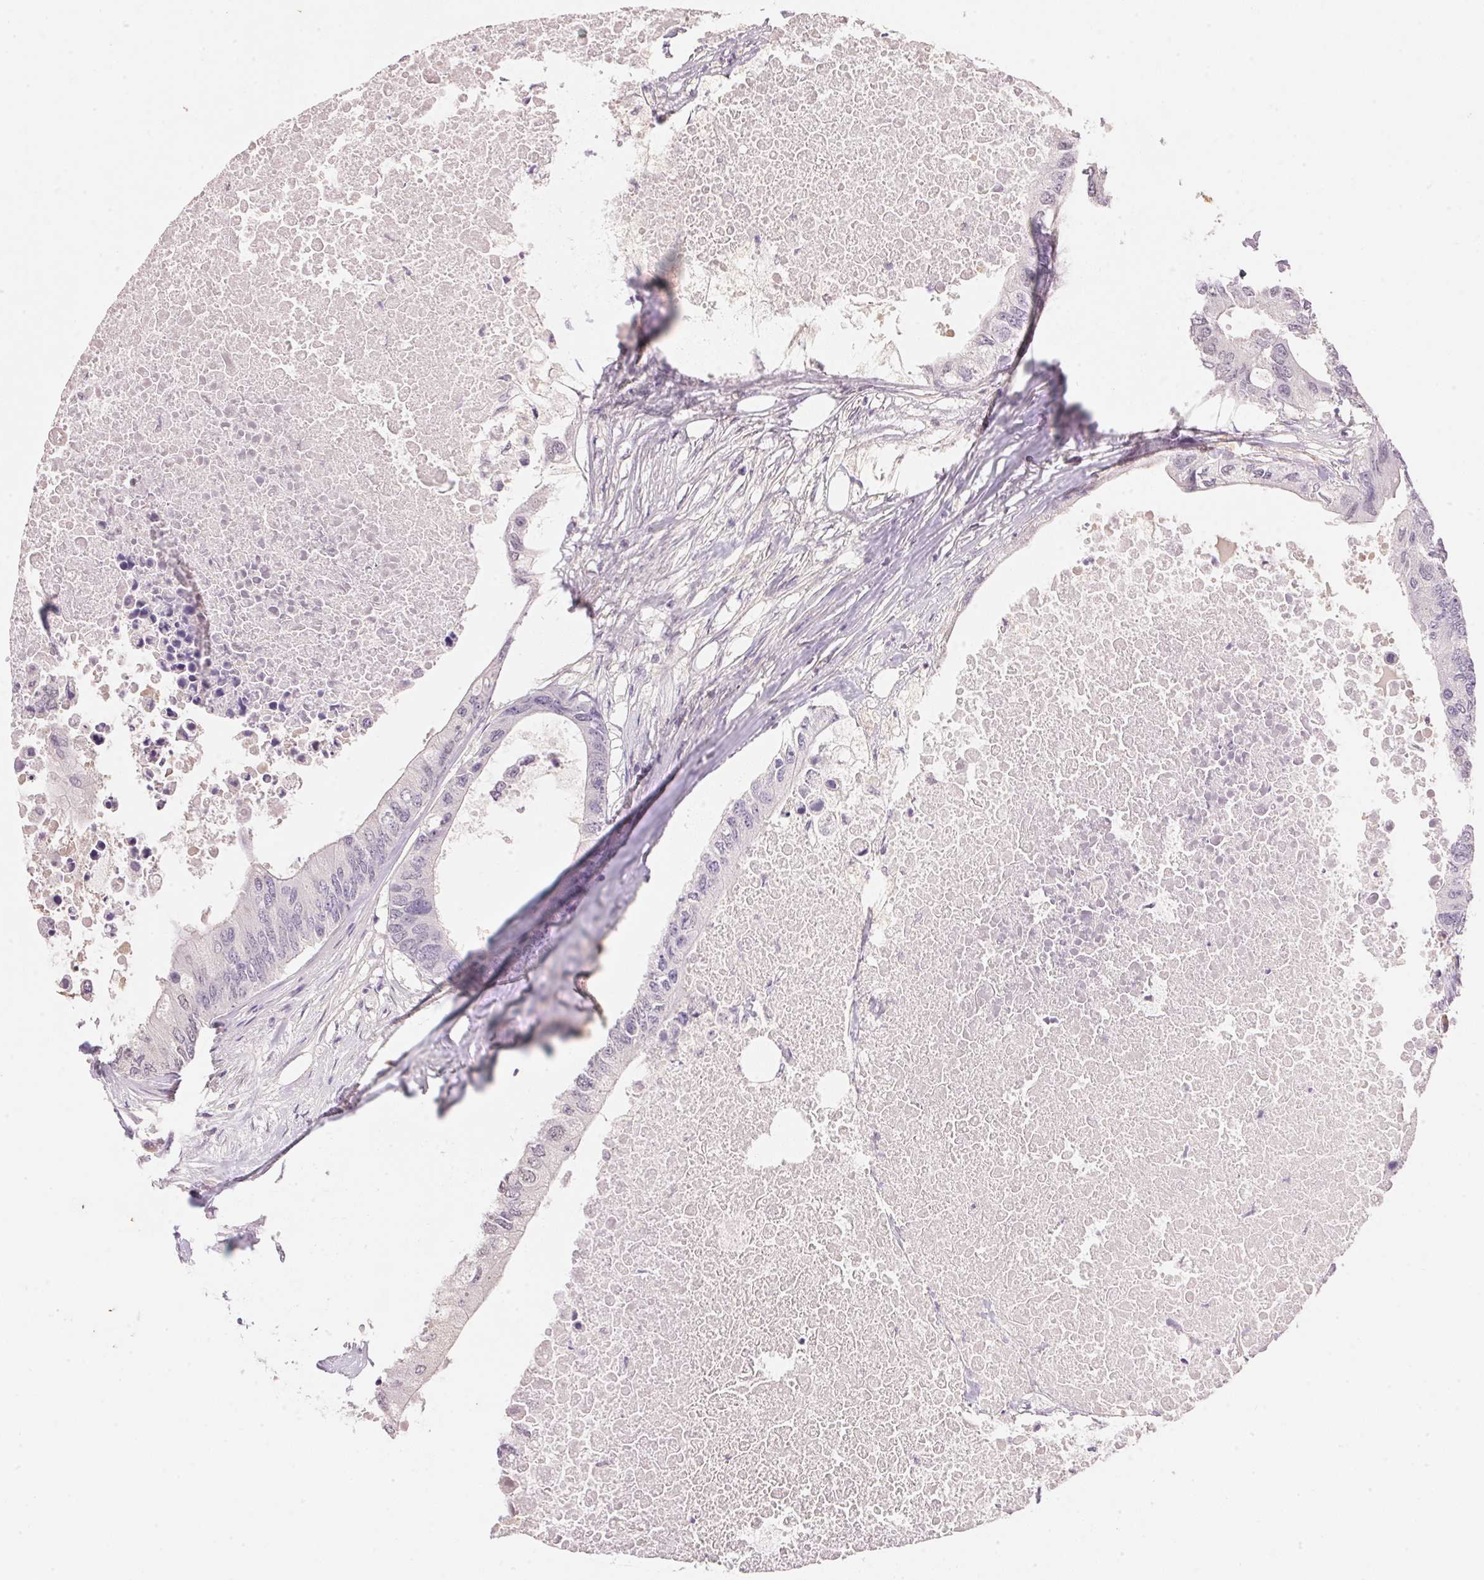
{"staining": {"intensity": "negative", "quantity": "none", "location": "none"}, "tissue": "colorectal cancer", "cell_type": "Tumor cells", "image_type": "cancer", "snomed": [{"axis": "morphology", "description": "Adenocarcinoma, NOS"}, {"axis": "topography", "description": "Colon"}], "caption": "This histopathology image is of colorectal cancer stained with immunohistochemistry (IHC) to label a protein in brown with the nuclei are counter-stained blue. There is no staining in tumor cells. (Brightfield microscopy of DAB (3,3'-diaminobenzidine) immunohistochemistry (IHC) at high magnification).", "gene": "FNDC4", "patient": {"sex": "male", "age": 71}}